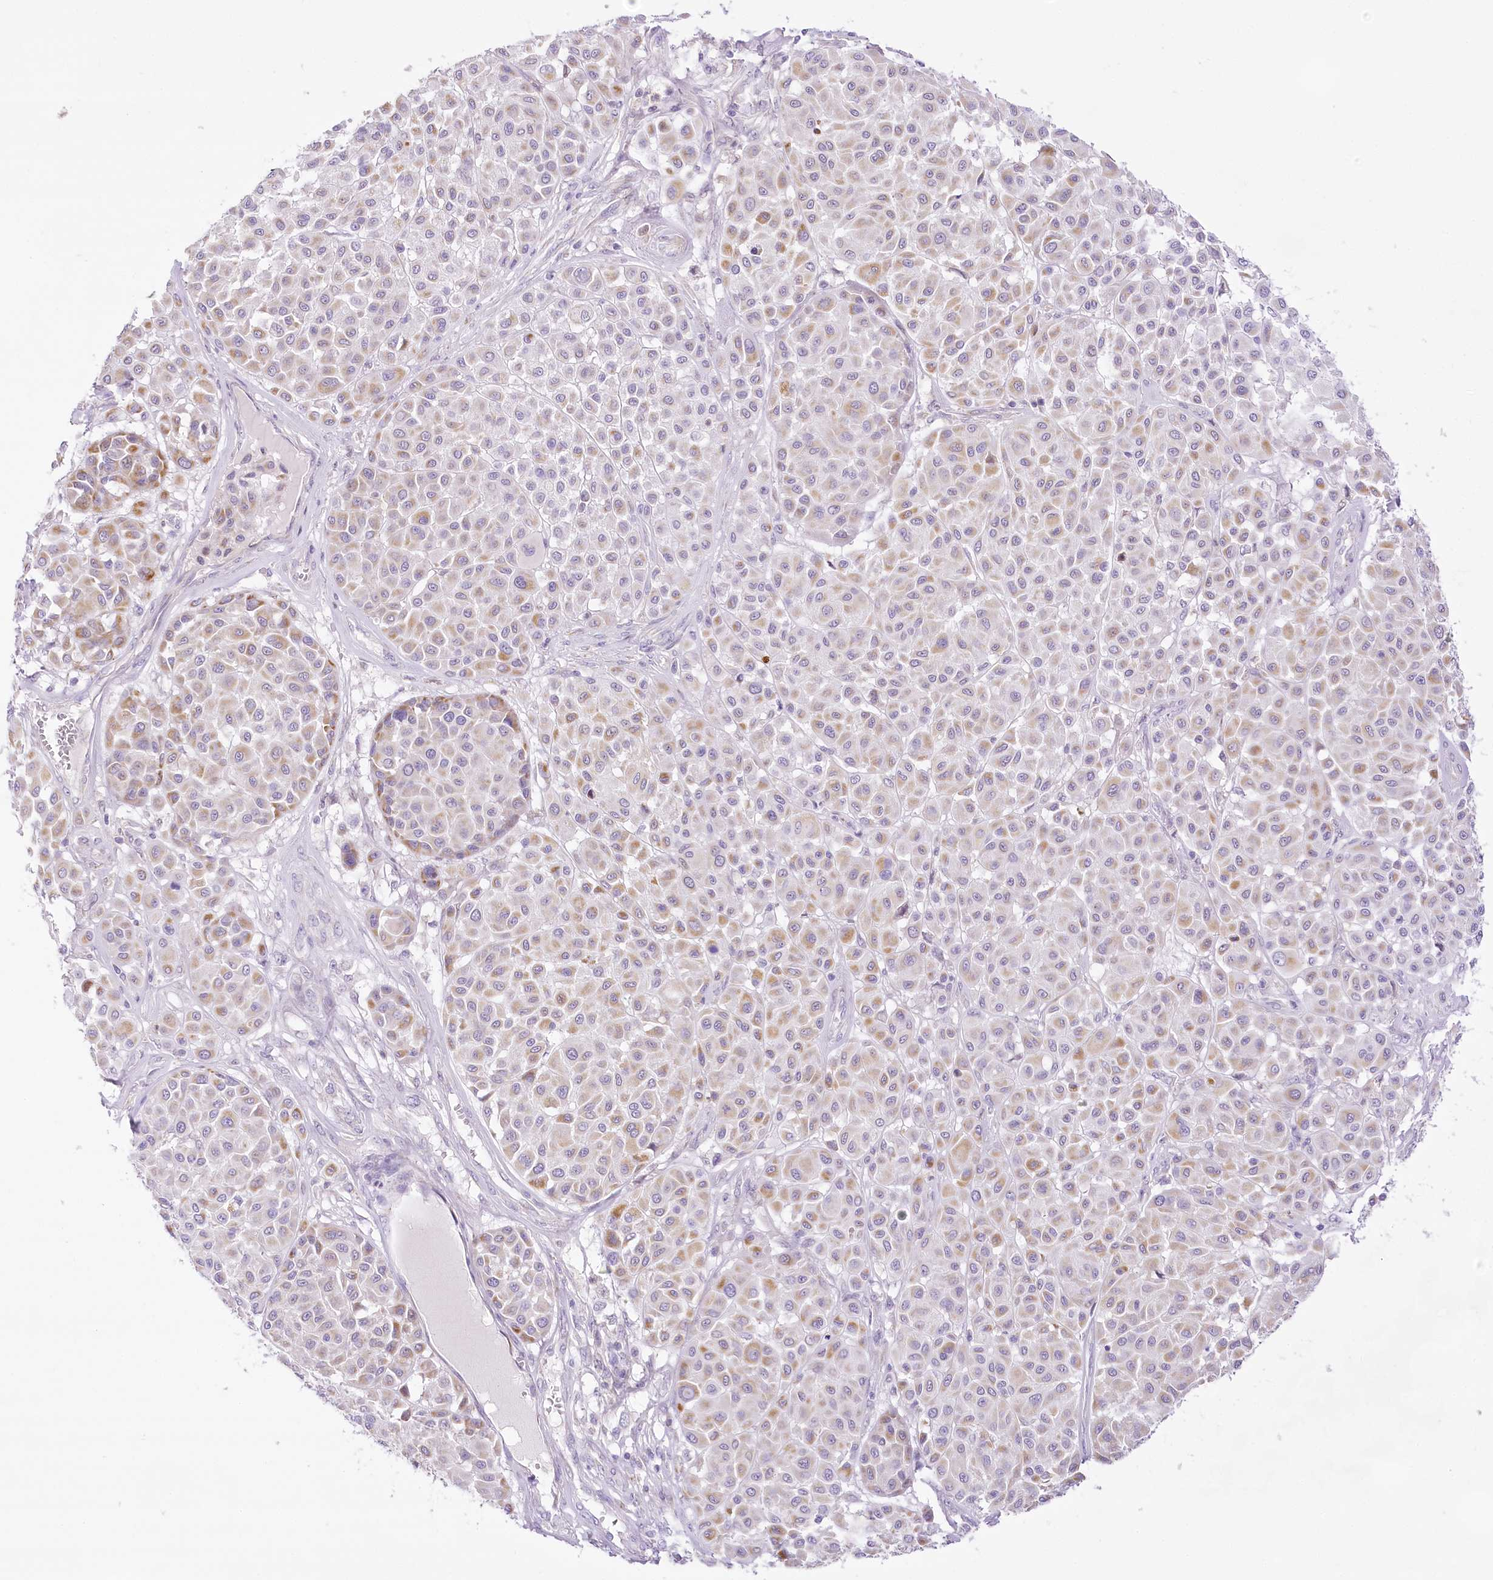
{"staining": {"intensity": "weak", "quantity": ">75%", "location": "cytoplasmic/membranous"}, "tissue": "melanoma", "cell_type": "Tumor cells", "image_type": "cancer", "snomed": [{"axis": "morphology", "description": "Malignant melanoma, Metastatic site"}, {"axis": "topography", "description": "Soft tissue"}], "caption": "Immunohistochemistry (IHC) of human melanoma demonstrates low levels of weak cytoplasmic/membranous expression in approximately >75% of tumor cells.", "gene": "CCDC30", "patient": {"sex": "male", "age": 41}}